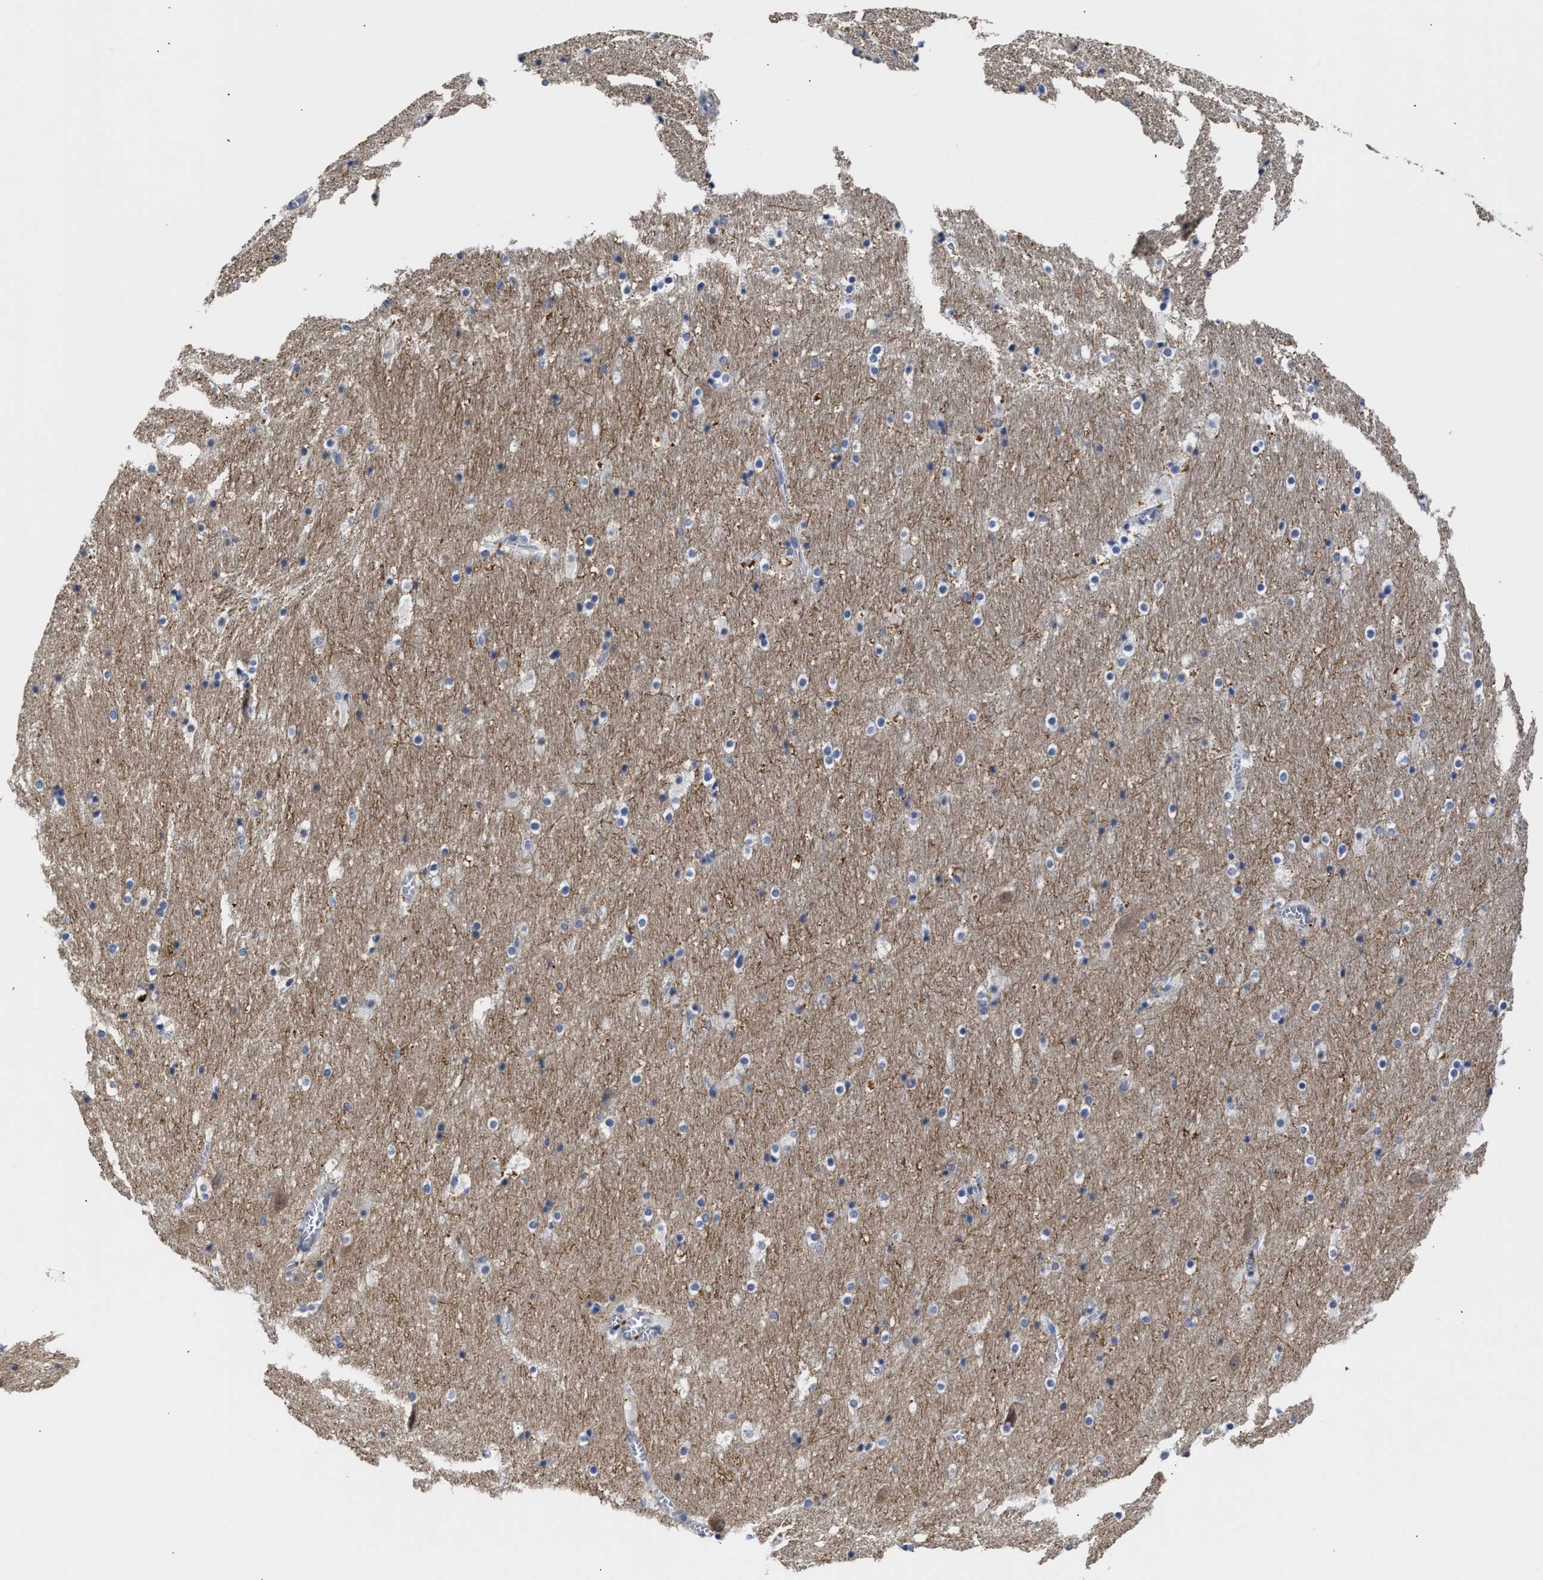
{"staining": {"intensity": "negative", "quantity": "none", "location": "none"}, "tissue": "hippocampus", "cell_type": "Glial cells", "image_type": "normal", "snomed": [{"axis": "morphology", "description": "Normal tissue, NOS"}, {"axis": "topography", "description": "Hippocampus"}], "caption": "A photomicrograph of hippocampus stained for a protein shows no brown staining in glial cells. The staining was performed using DAB (3,3'-diaminobenzidine) to visualize the protein expression in brown, while the nuclei were stained in blue with hematoxylin (Magnification: 20x).", "gene": "AHNAK2", "patient": {"sex": "male", "age": 45}}